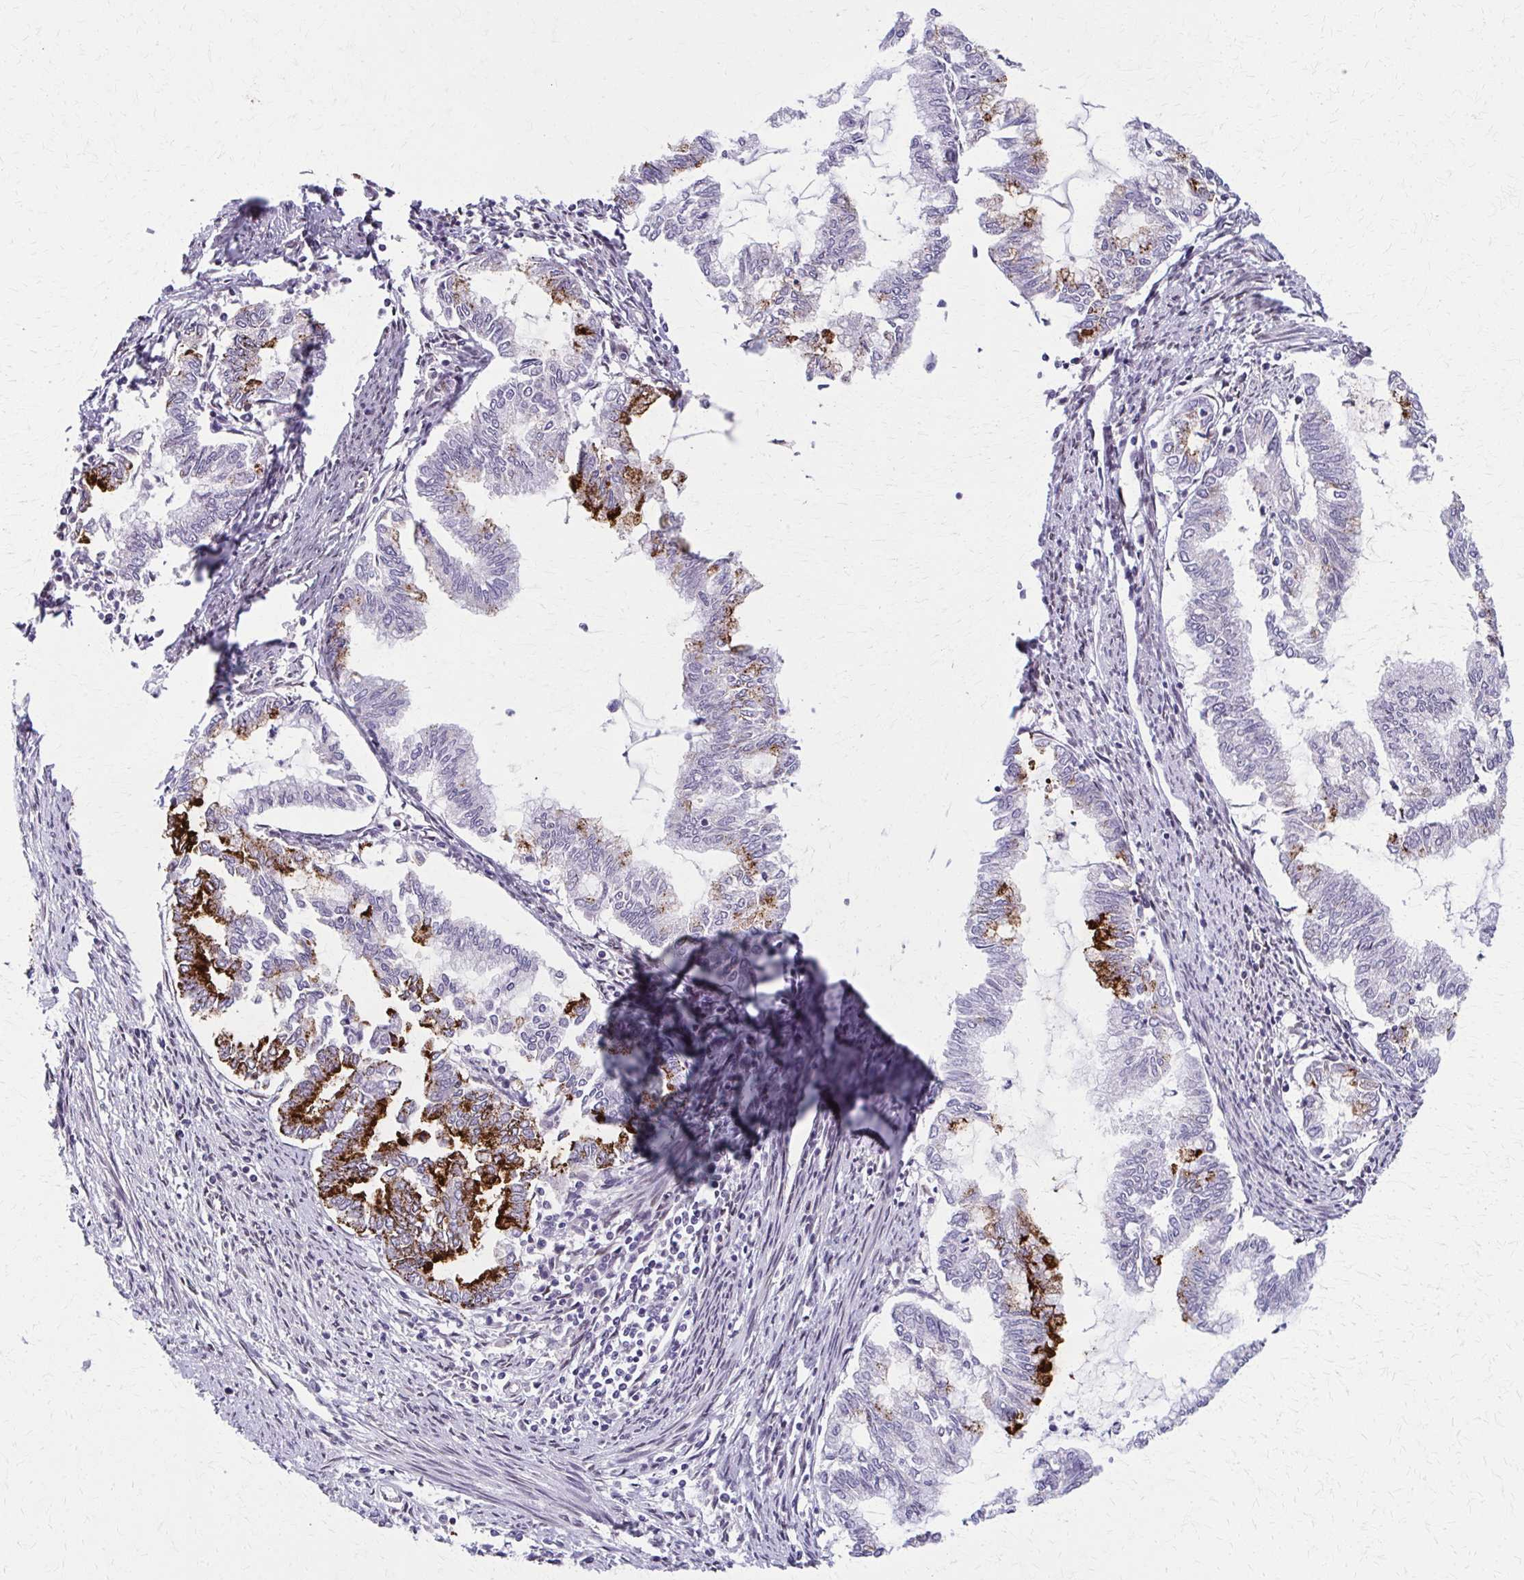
{"staining": {"intensity": "strong", "quantity": "<25%", "location": "cytoplasmic/membranous"}, "tissue": "endometrial cancer", "cell_type": "Tumor cells", "image_type": "cancer", "snomed": [{"axis": "morphology", "description": "Adenocarcinoma, NOS"}, {"axis": "topography", "description": "Endometrium"}], "caption": "IHC of human endometrial cancer (adenocarcinoma) reveals medium levels of strong cytoplasmic/membranous expression in about <25% of tumor cells.", "gene": "SETBP1", "patient": {"sex": "female", "age": 79}}